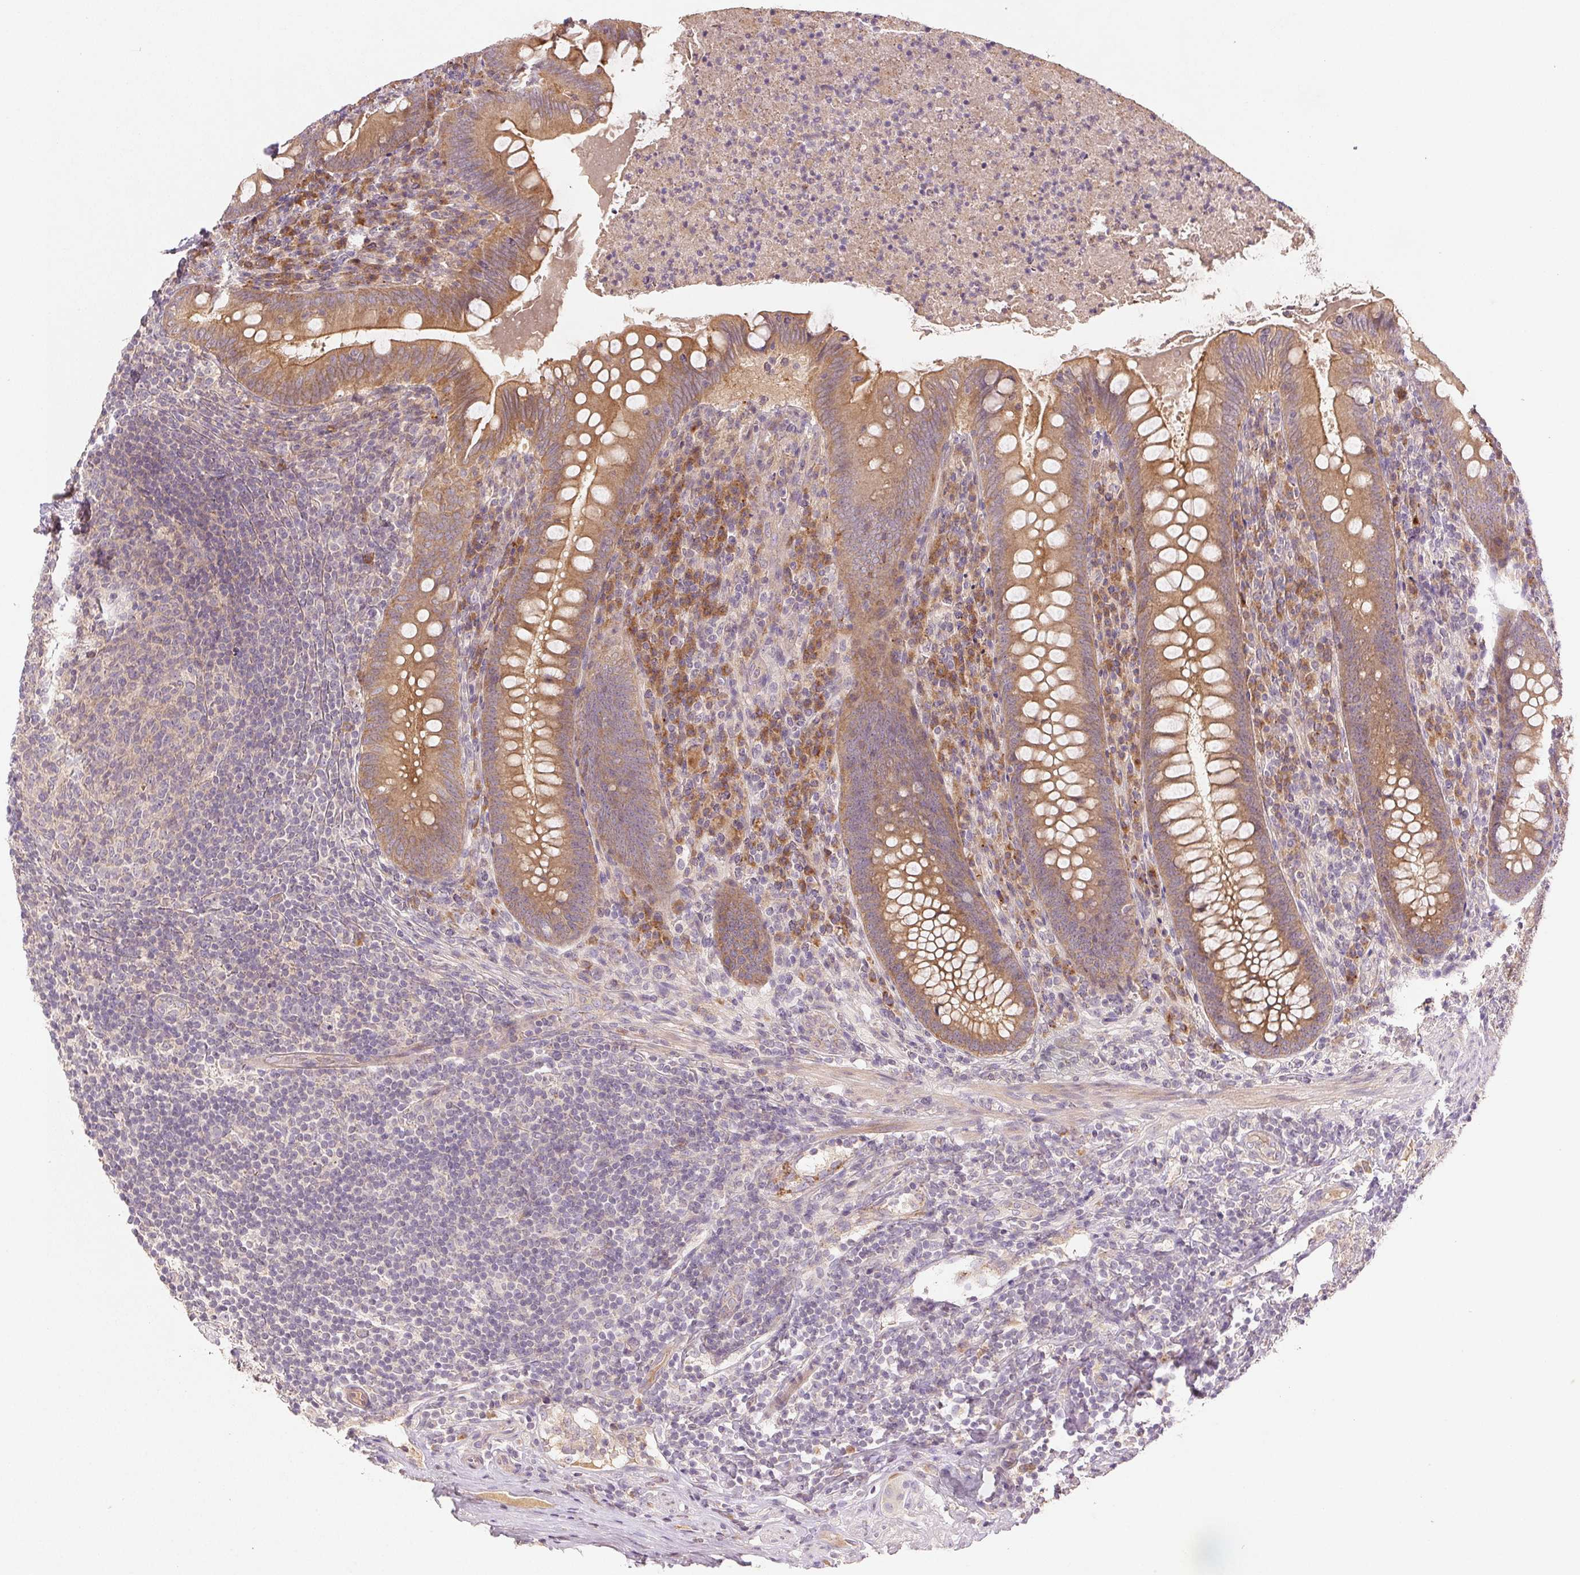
{"staining": {"intensity": "moderate", "quantity": ">75%", "location": "cytoplasmic/membranous"}, "tissue": "appendix", "cell_type": "Glandular cells", "image_type": "normal", "snomed": [{"axis": "morphology", "description": "Normal tissue, NOS"}, {"axis": "topography", "description": "Appendix"}], "caption": "About >75% of glandular cells in normal appendix demonstrate moderate cytoplasmic/membranous protein positivity as visualized by brown immunohistochemical staining.", "gene": "YIF1B", "patient": {"sex": "male", "age": 47}}